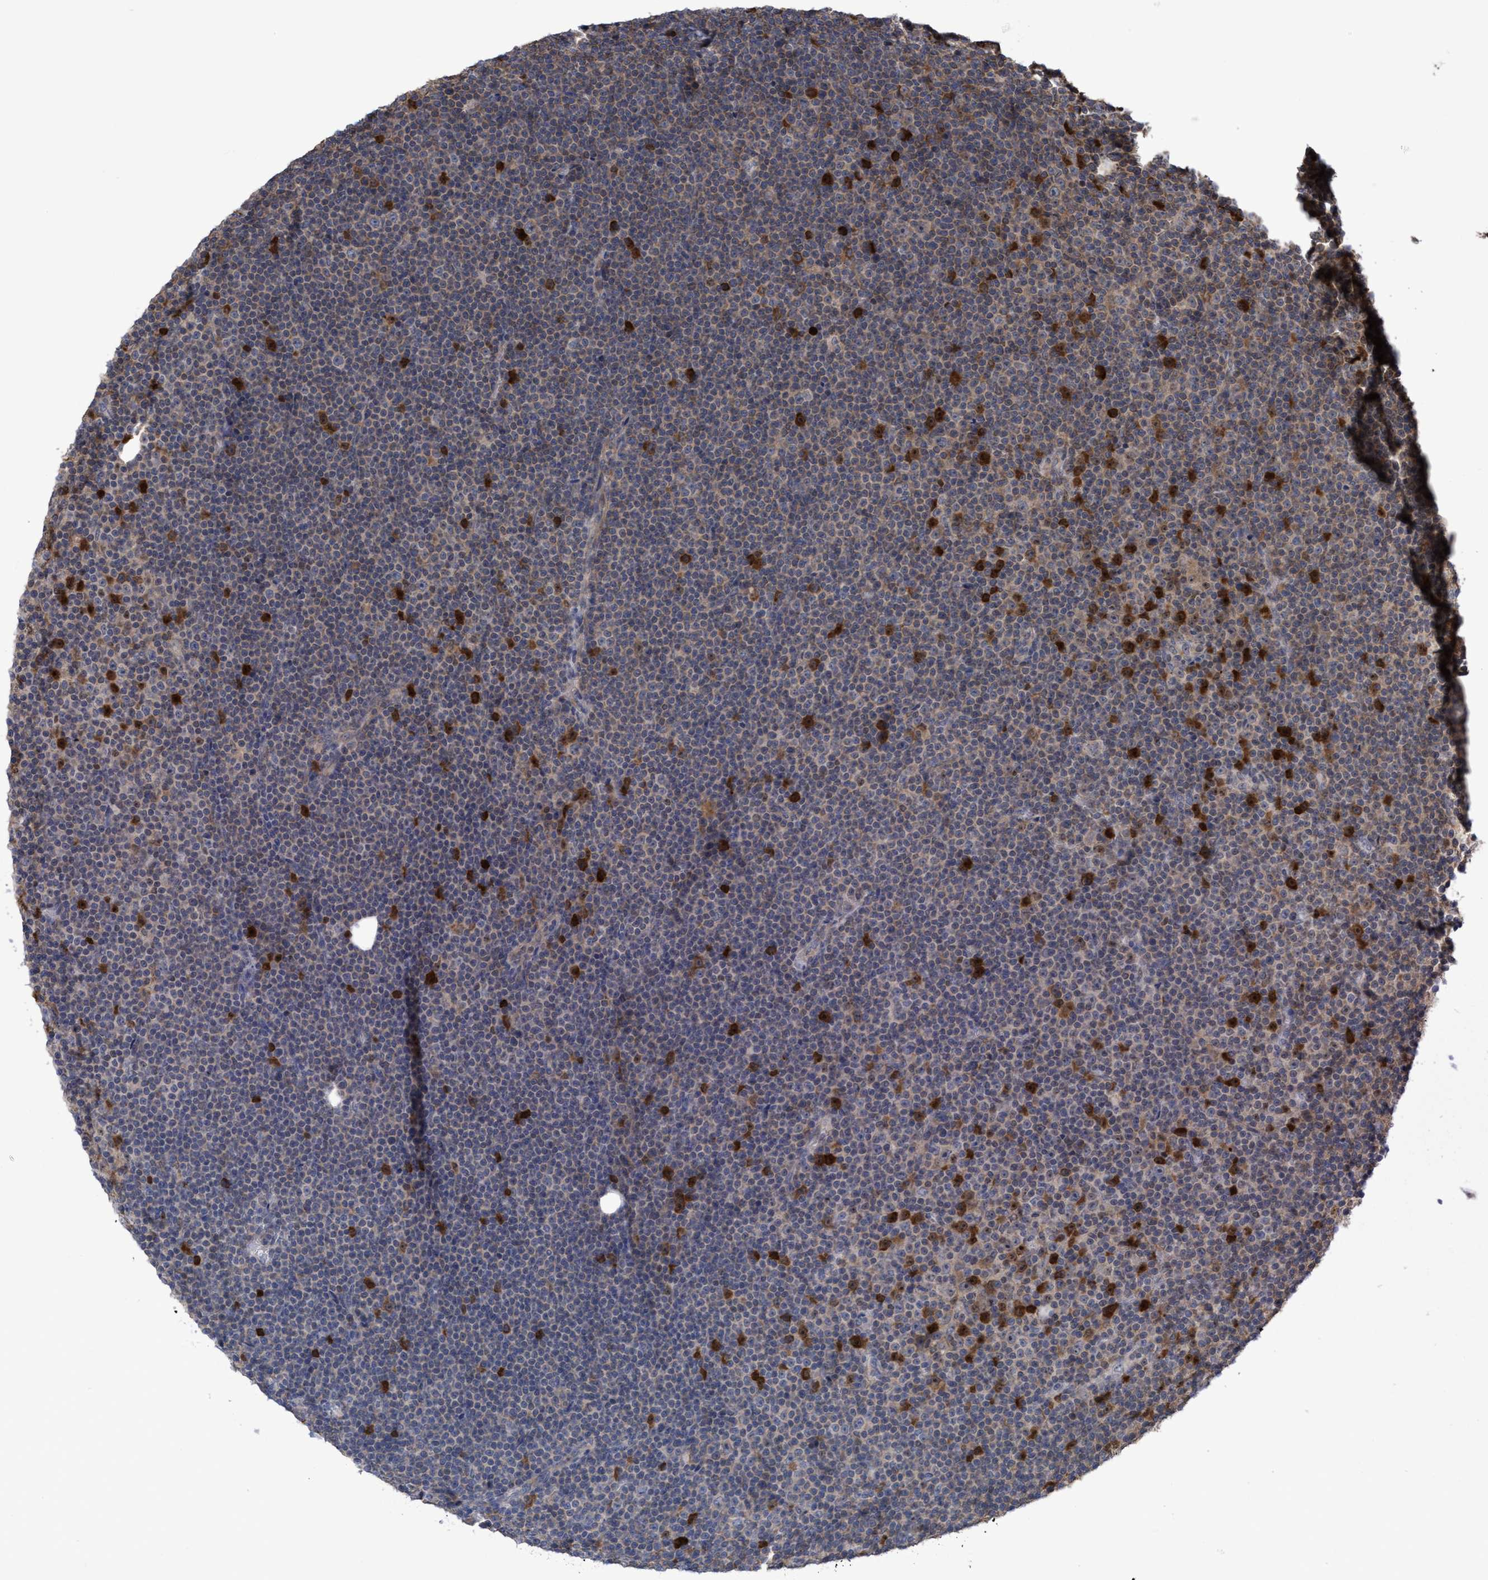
{"staining": {"intensity": "strong", "quantity": "<25%", "location": "cytoplasmic/membranous,nuclear"}, "tissue": "lymphoma", "cell_type": "Tumor cells", "image_type": "cancer", "snomed": [{"axis": "morphology", "description": "Malignant lymphoma, non-Hodgkin's type, Low grade"}, {"axis": "topography", "description": "Lymph node"}], "caption": "A medium amount of strong cytoplasmic/membranous and nuclear expression is identified in approximately <25% of tumor cells in lymphoma tissue.", "gene": "SLBP", "patient": {"sex": "female", "age": 67}}